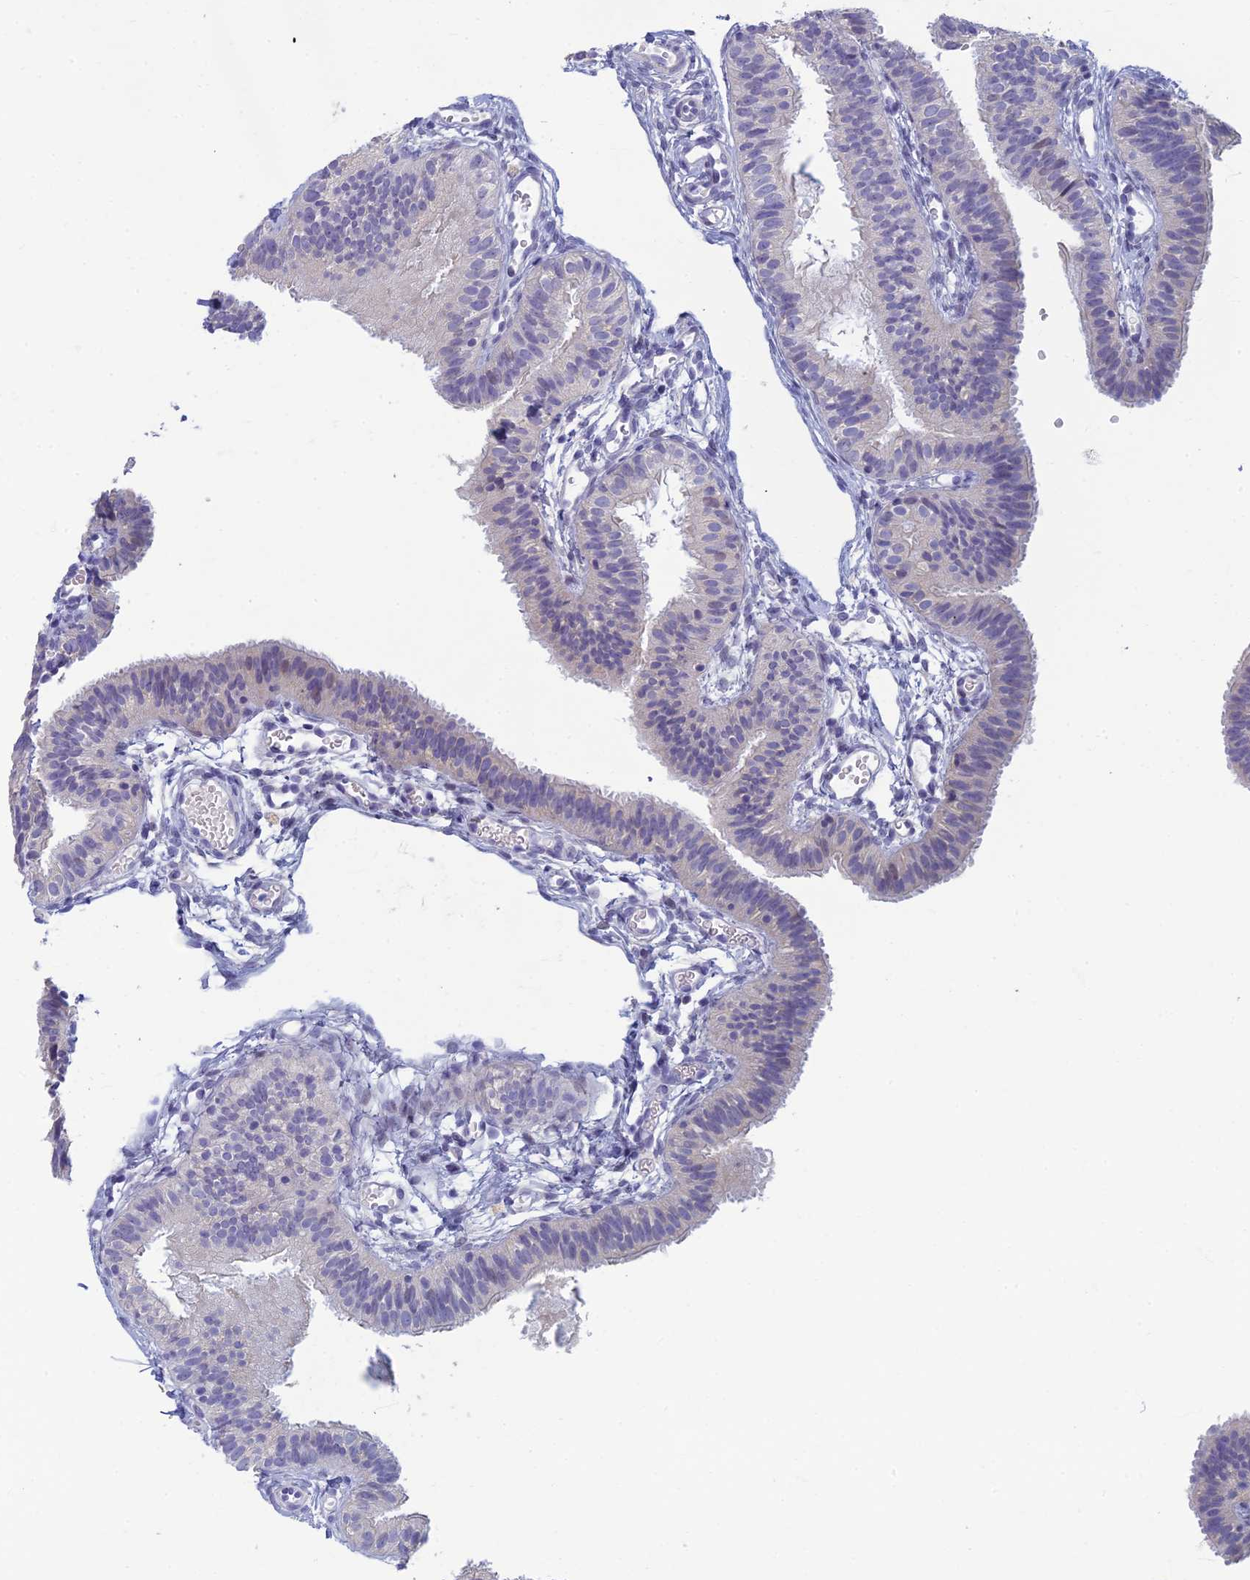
{"staining": {"intensity": "negative", "quantity": "none", "location": "none"}, "tissue": "fallopian tube", "cell_type": "Glandular cells", "image_type": "normal", "snomed": [{"axis": "morphology", "description": "Normal tissue, NOS"}, {"axis": "topography", "description": "Fallopian tube"}], "caption": "Fallopian tube was stained to show a protein in brown. There is no significant staining in glandular cells. (Brightfield microscopy of DAB immunohistochemistry (IHC) at high magnification).", "gene": "NEURL1", "patient": {"sex": "female", "age": 35}}